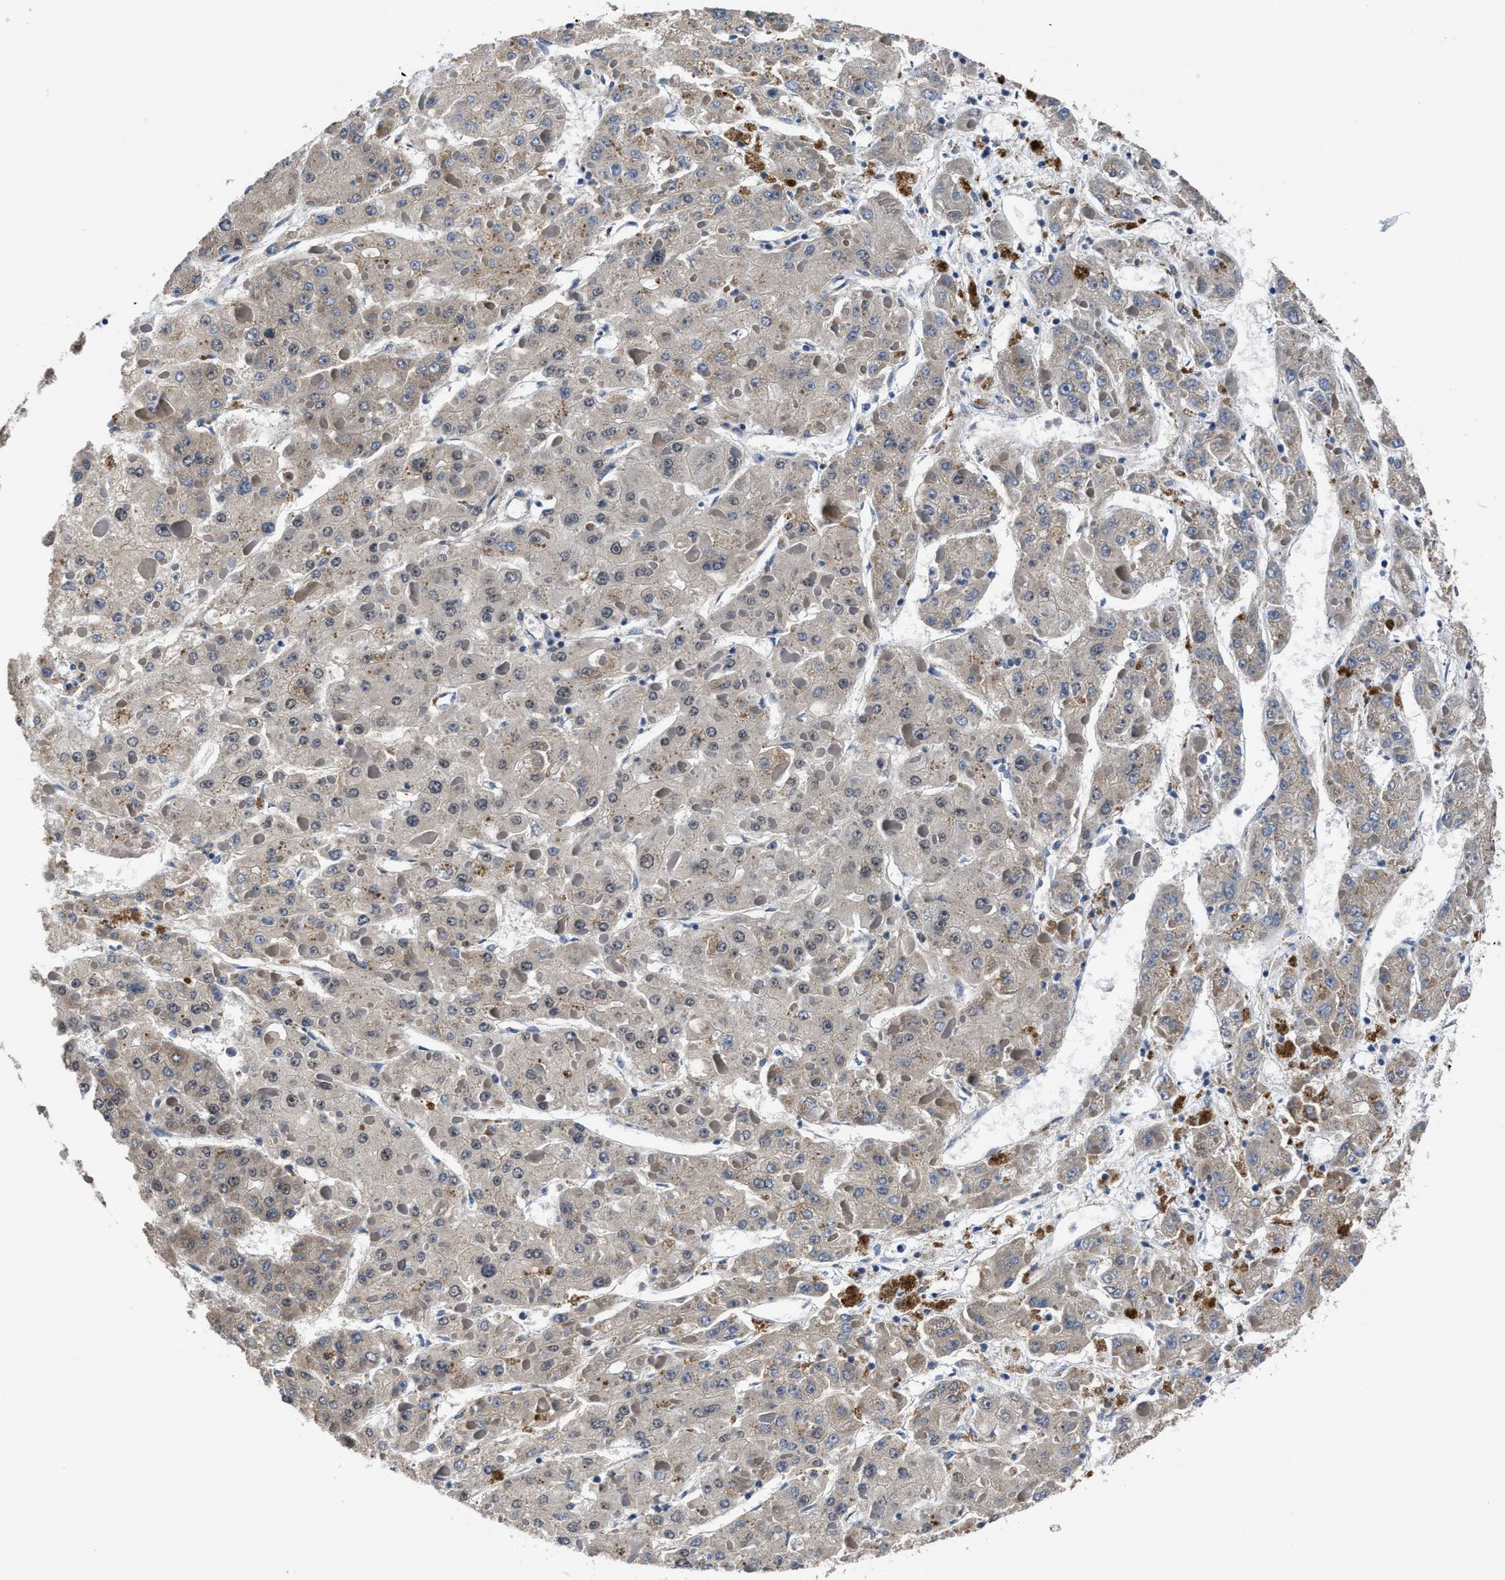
{"staining": {"intensity": "weak", "quantity": "<25%", "location": "cytoplasmic/membranous"}, "tissue": "liver cancer", "cell_type": "Tumor cells", "image_type": "cancer", "snomed": [{"axis": "morphology", "description": "Carcinoma, Hepatocellular, NOS"}, {"axis": "topography", "description": "Liver"}], "caption": "This histopathology image is of liver hepatocellular carcinoma stained with immunohistochemistry (IHC) to label a protein in brown with the nuclei are counter-stained blue. There is no positivity in tumor cells.", "gene": "GHITM", "patient": {"sex": "female", "age": 73}}